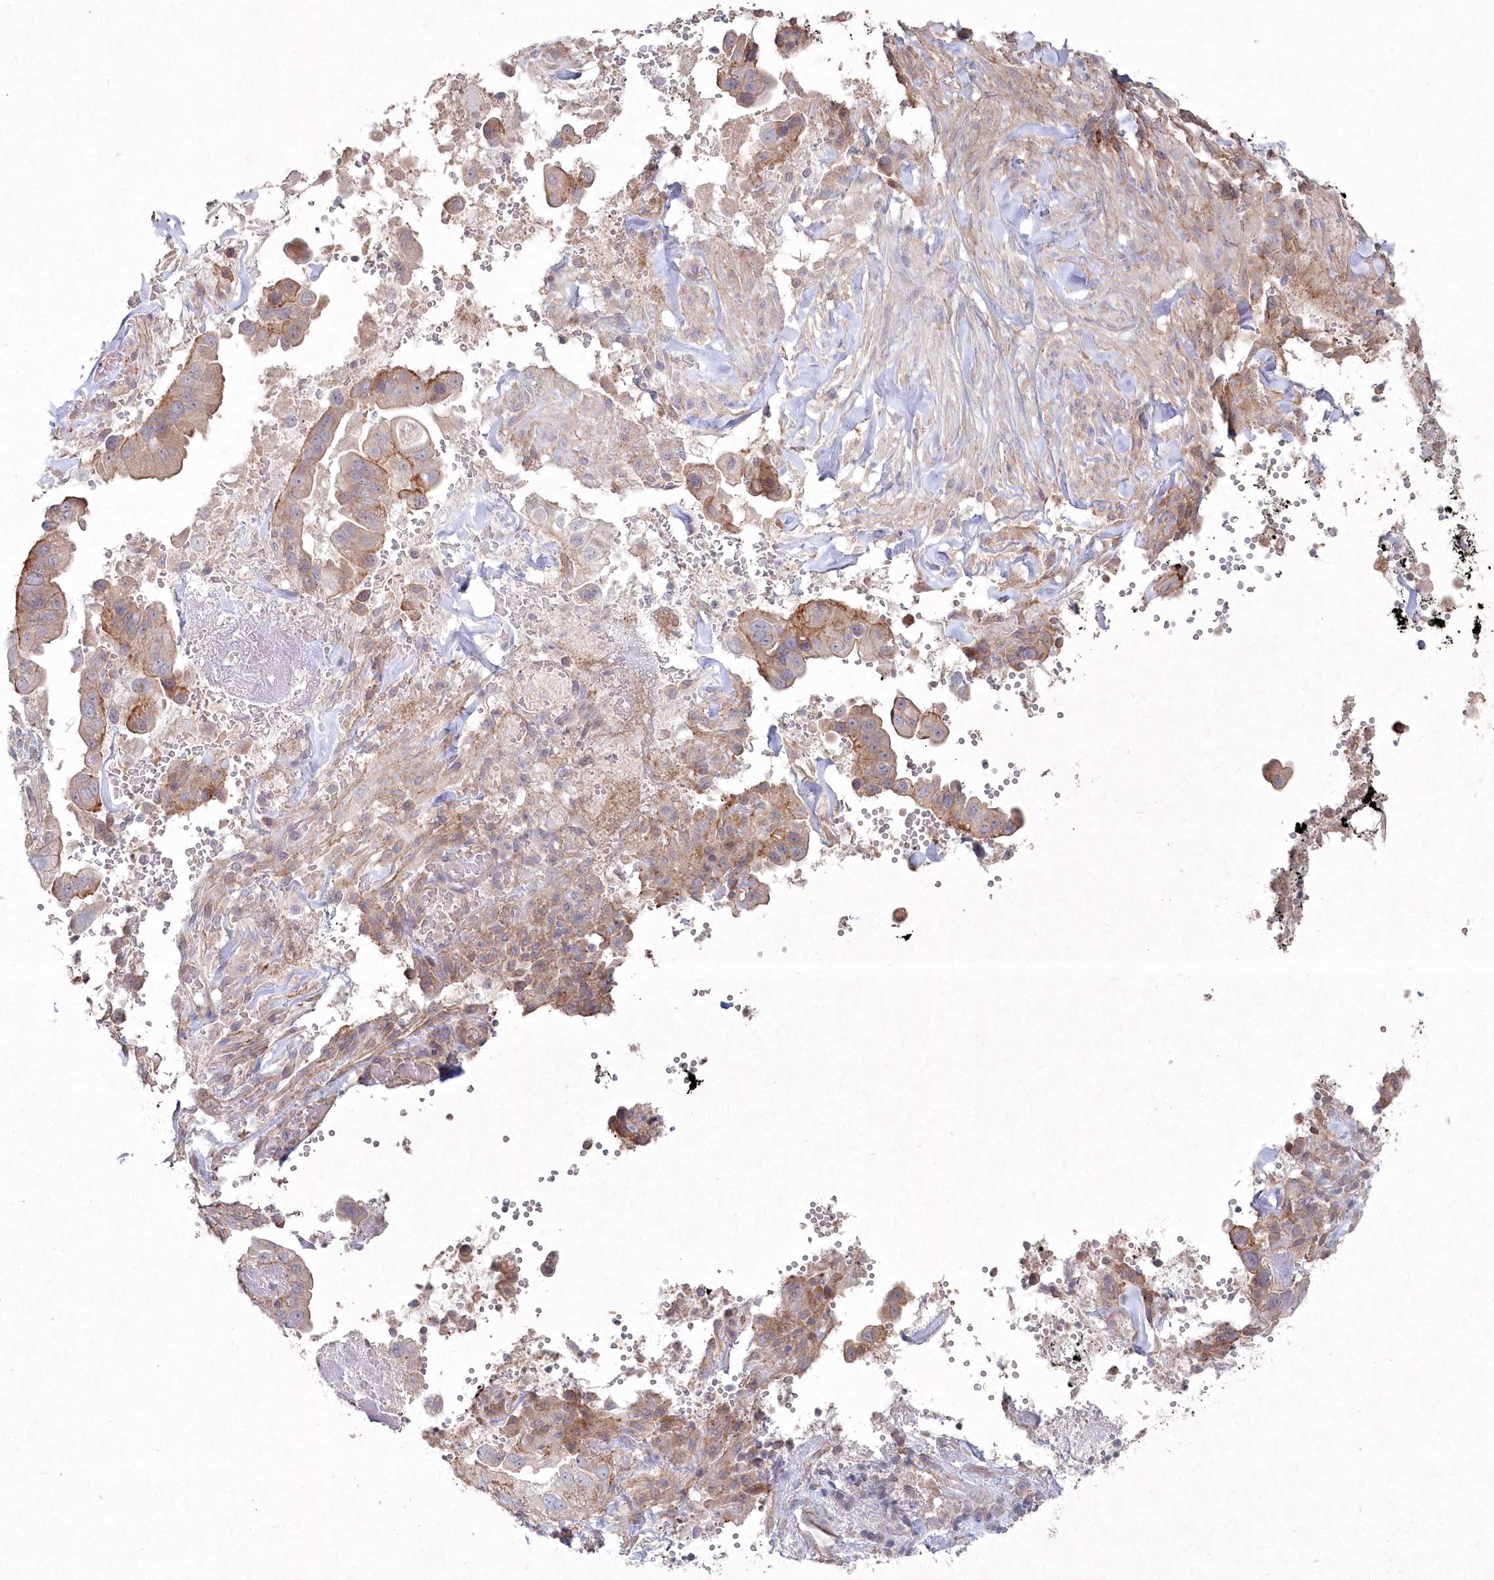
{"staining": {"intensity": "weak", "quantity": "<25%", "location": "cytoplasmic/membranous"}, "tissue": "pancreatic cancer", "cell_type": "Tumor cells", "image_type": "cancer", "snomed": [{"axis": "morphology", "description": "Inflammation, NOS"}, {"axis": "morphology", "description": "Adenocarcinoma, NOS"}, {"axis": "topography", "description": "Pancreas"}], "caption": "An image of human pancreatic adenocarcinoma is negative for staining in tumor cells. The staining was performed using DAB (3,3'-diaminobenzidine) to visualize the protein expression in brown, while the nuclei were stained in blue with hematoxylin (Magnification: 20x).", "gene": "TGFBRAP1", "patient": {"sex": "female", "age": 56}}